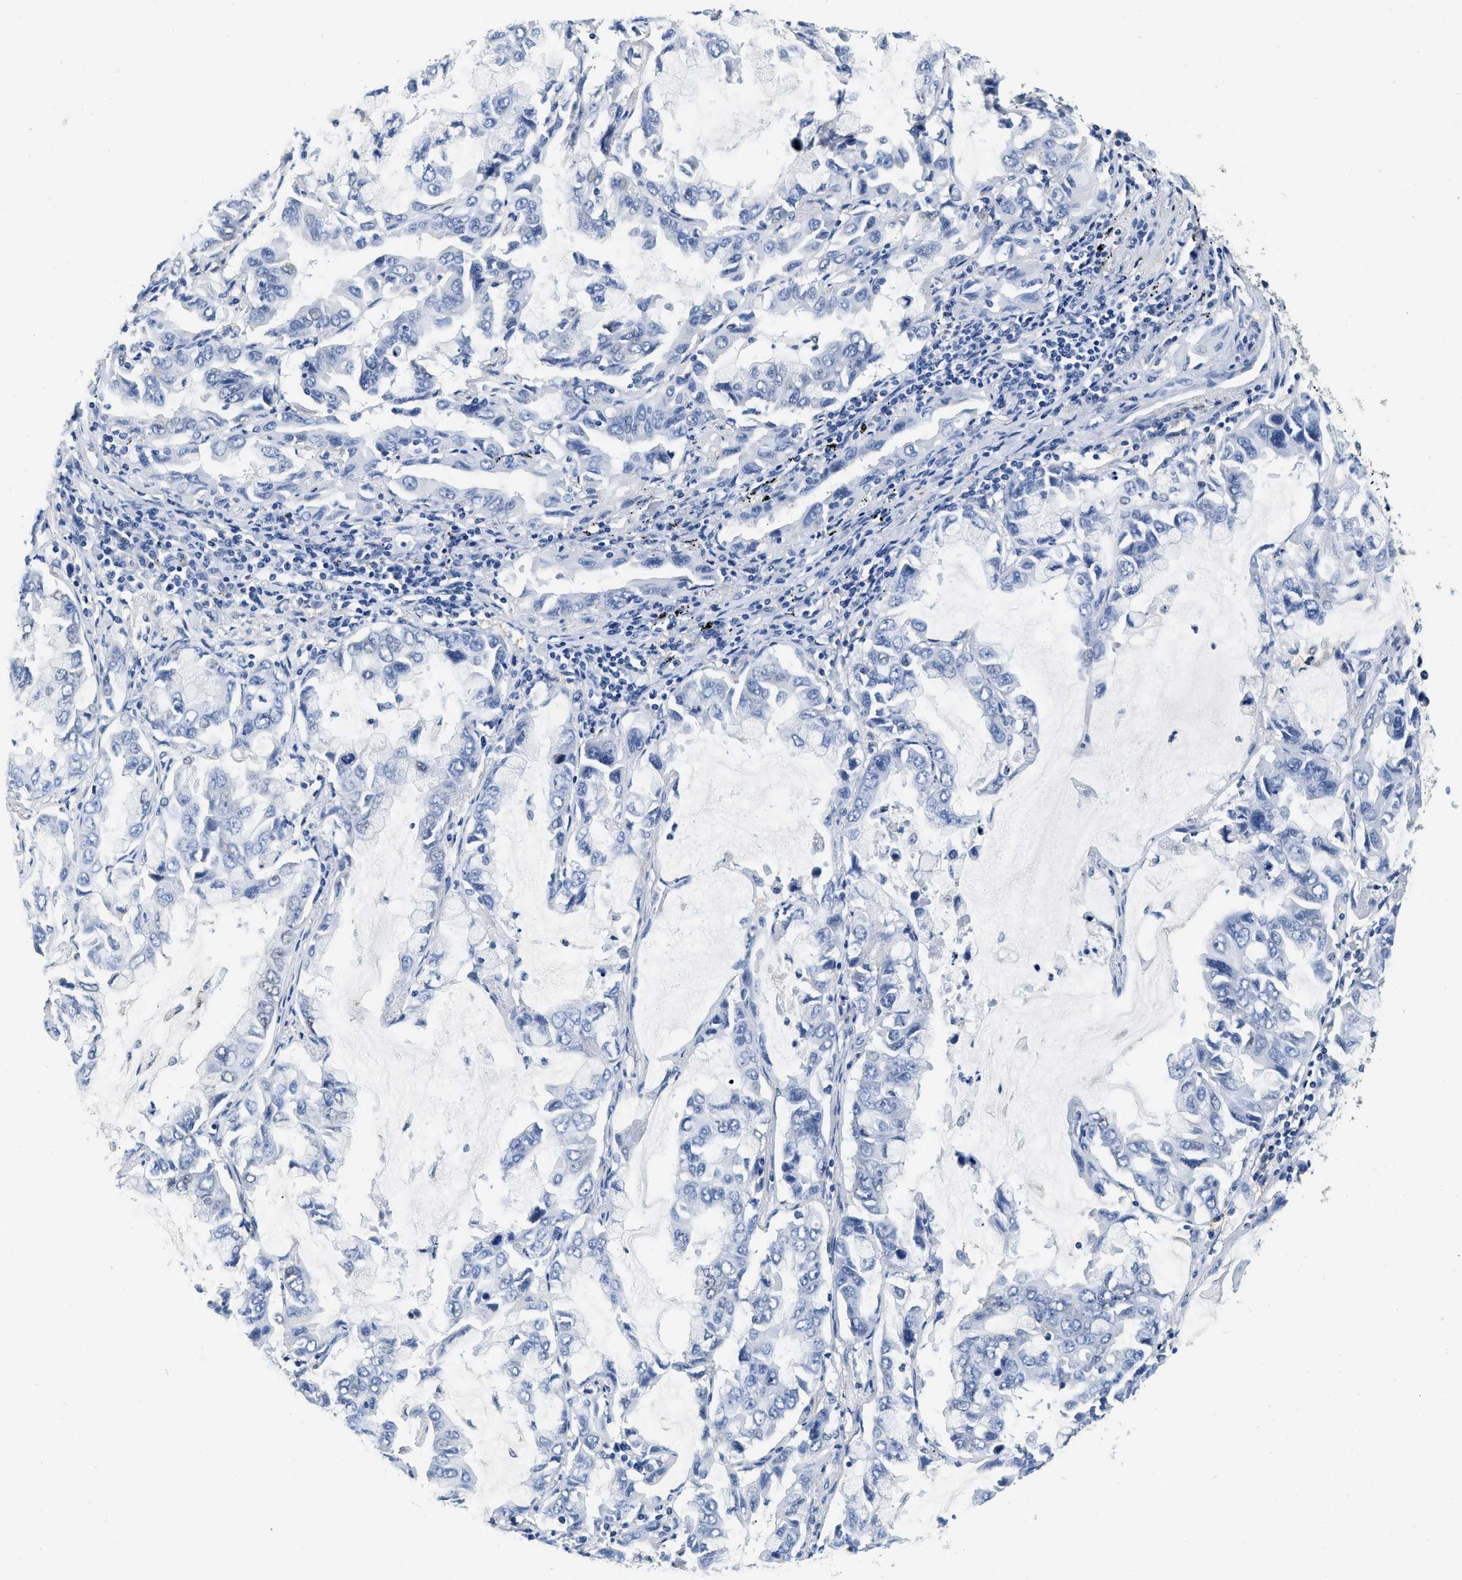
{"staining": {"intensity": "negative", "quantity": "none", "location": "none"}, "tissue": "lung cancer", "cell_type": "Tumor cells", "image_type": "cancer", "snomed": [{"axis": "morphology", "description": "Adenocarcinoma, NOS"}, {"axis": "topography", "description": "Lung"}], "caption": "Immunohistochemistry histopathology image of lung cancer (adenocarcinoma) stained for a protein (brown), which reveals no positivity in tumor cells. (Brightfield microscopy of DAB IHC at high magnification).", "gene": "EIF2AK2", "patient": {"sex": "male", "age": 64}}